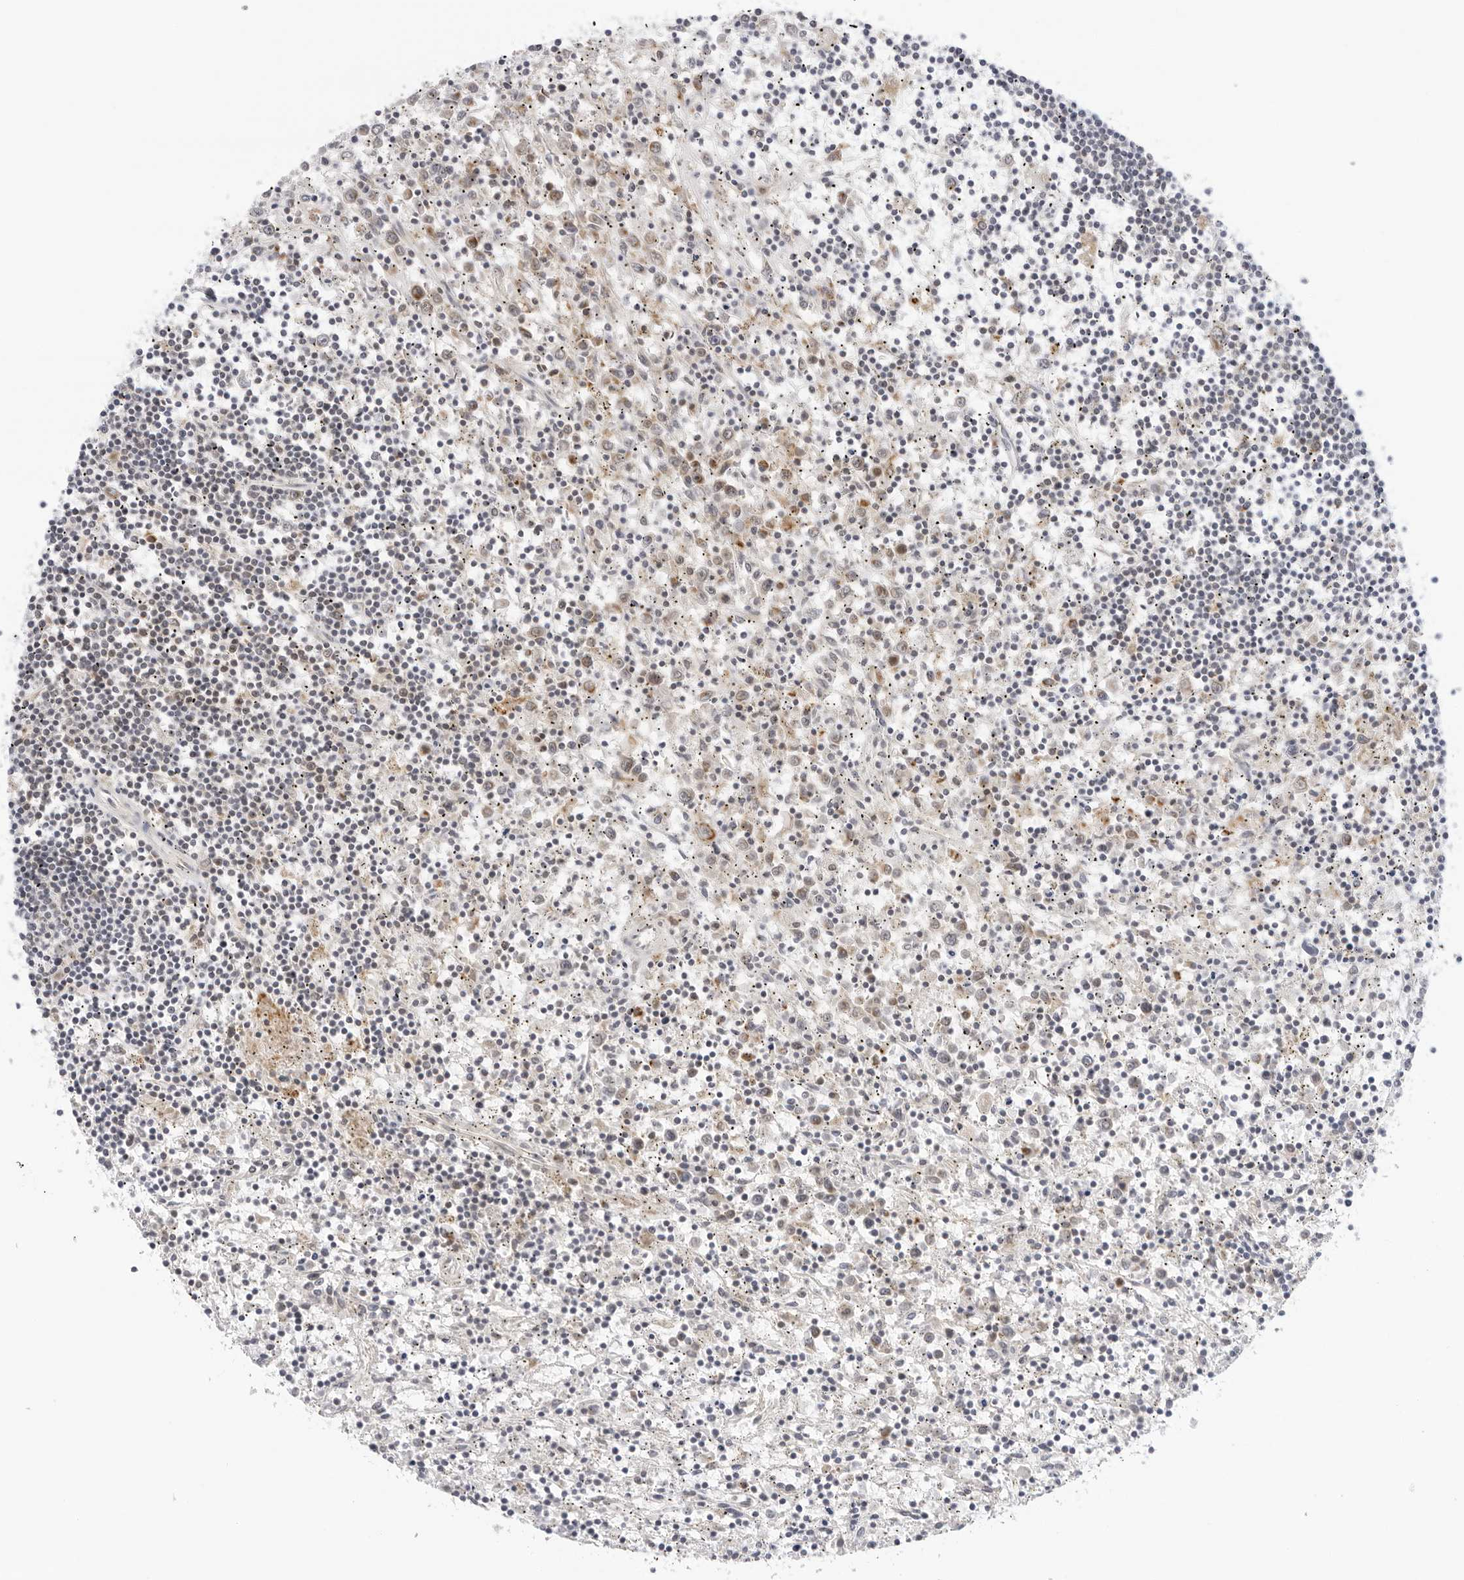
{"staining": {"intensity": "moderate", "quantity": "<25%", "location": "cytoplasmic/membranous"}, "tissue": "lymphoma", "cell_type": "Tumor cells", "image_type": "cancer", "snomed": [{"axis": "morphology", "description": "Malignant lymphoma, non-Hodgkin's type, Low grade"}, {"axis": "topography", "description": "Spleen"}], "caption": "Immunohistochemistry (DAB (3,3'-diaminobenzidine)) staining of human low-grade malignant lymphoma, non-Hodgkin's type demonstrates moderate cytoplasmic/membranous protein positivity in approximately <25% of tumor cells.", "gene": "CIART", "patient": {"sex": "male", "age": 76}}